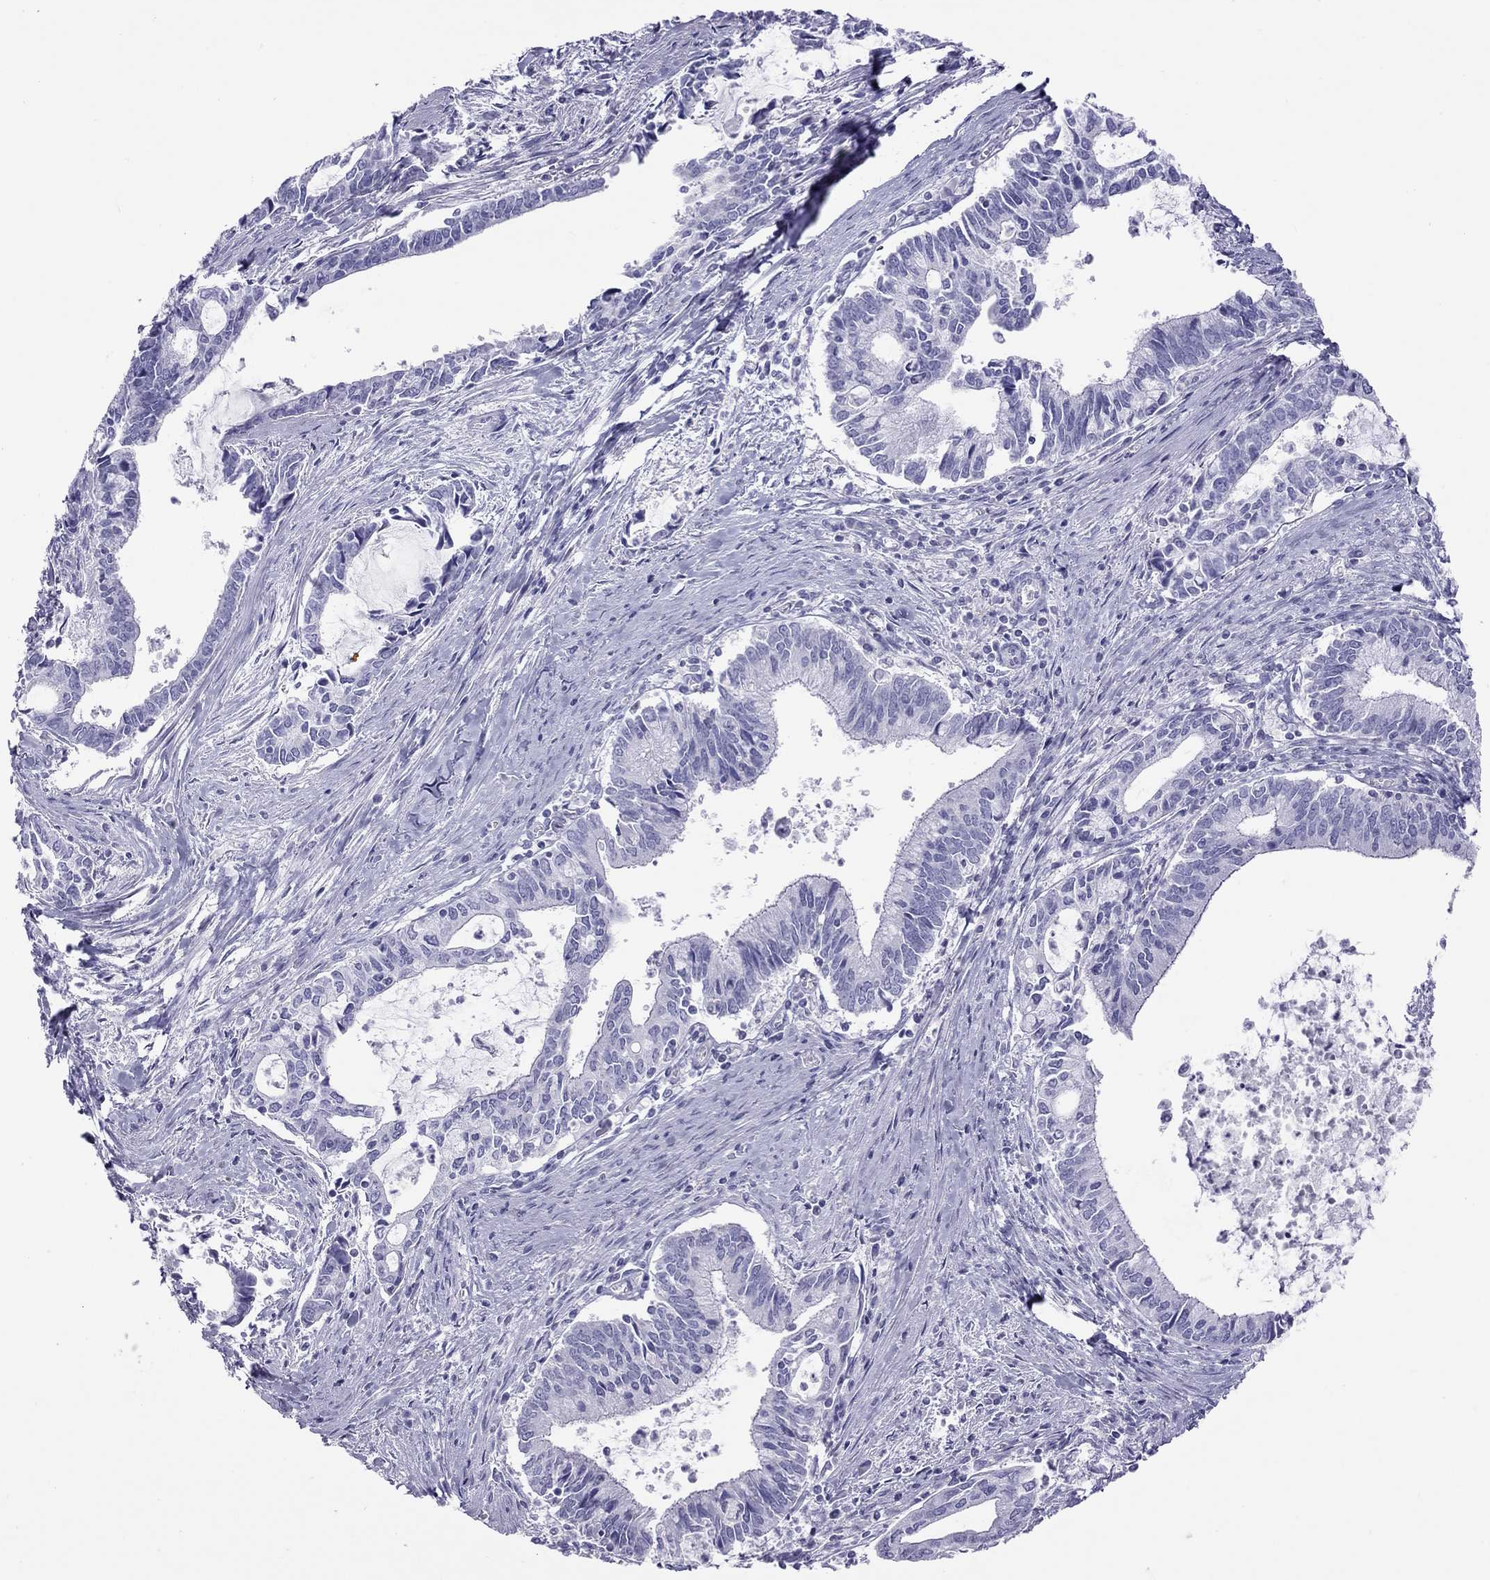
{"staining": {"intensity": "negative", "quantity": "none", "location": "none"}, "tissue": "cervical cancer", "cell_type": "Tumor cells", "image_type": "cancer", "snomed": [{"axis": "morphology", "description": "Adenocarcinoma, NOS"}, {"axis": "topography", "description": "Cervix"}], "caption": "Cervical cancer (adenocarcinoma) was stained to show a protein in brown. There is no significant positivity in tumor cells.", "gene": "STAG3", "patient": {"sex": "female", "age": 42}}